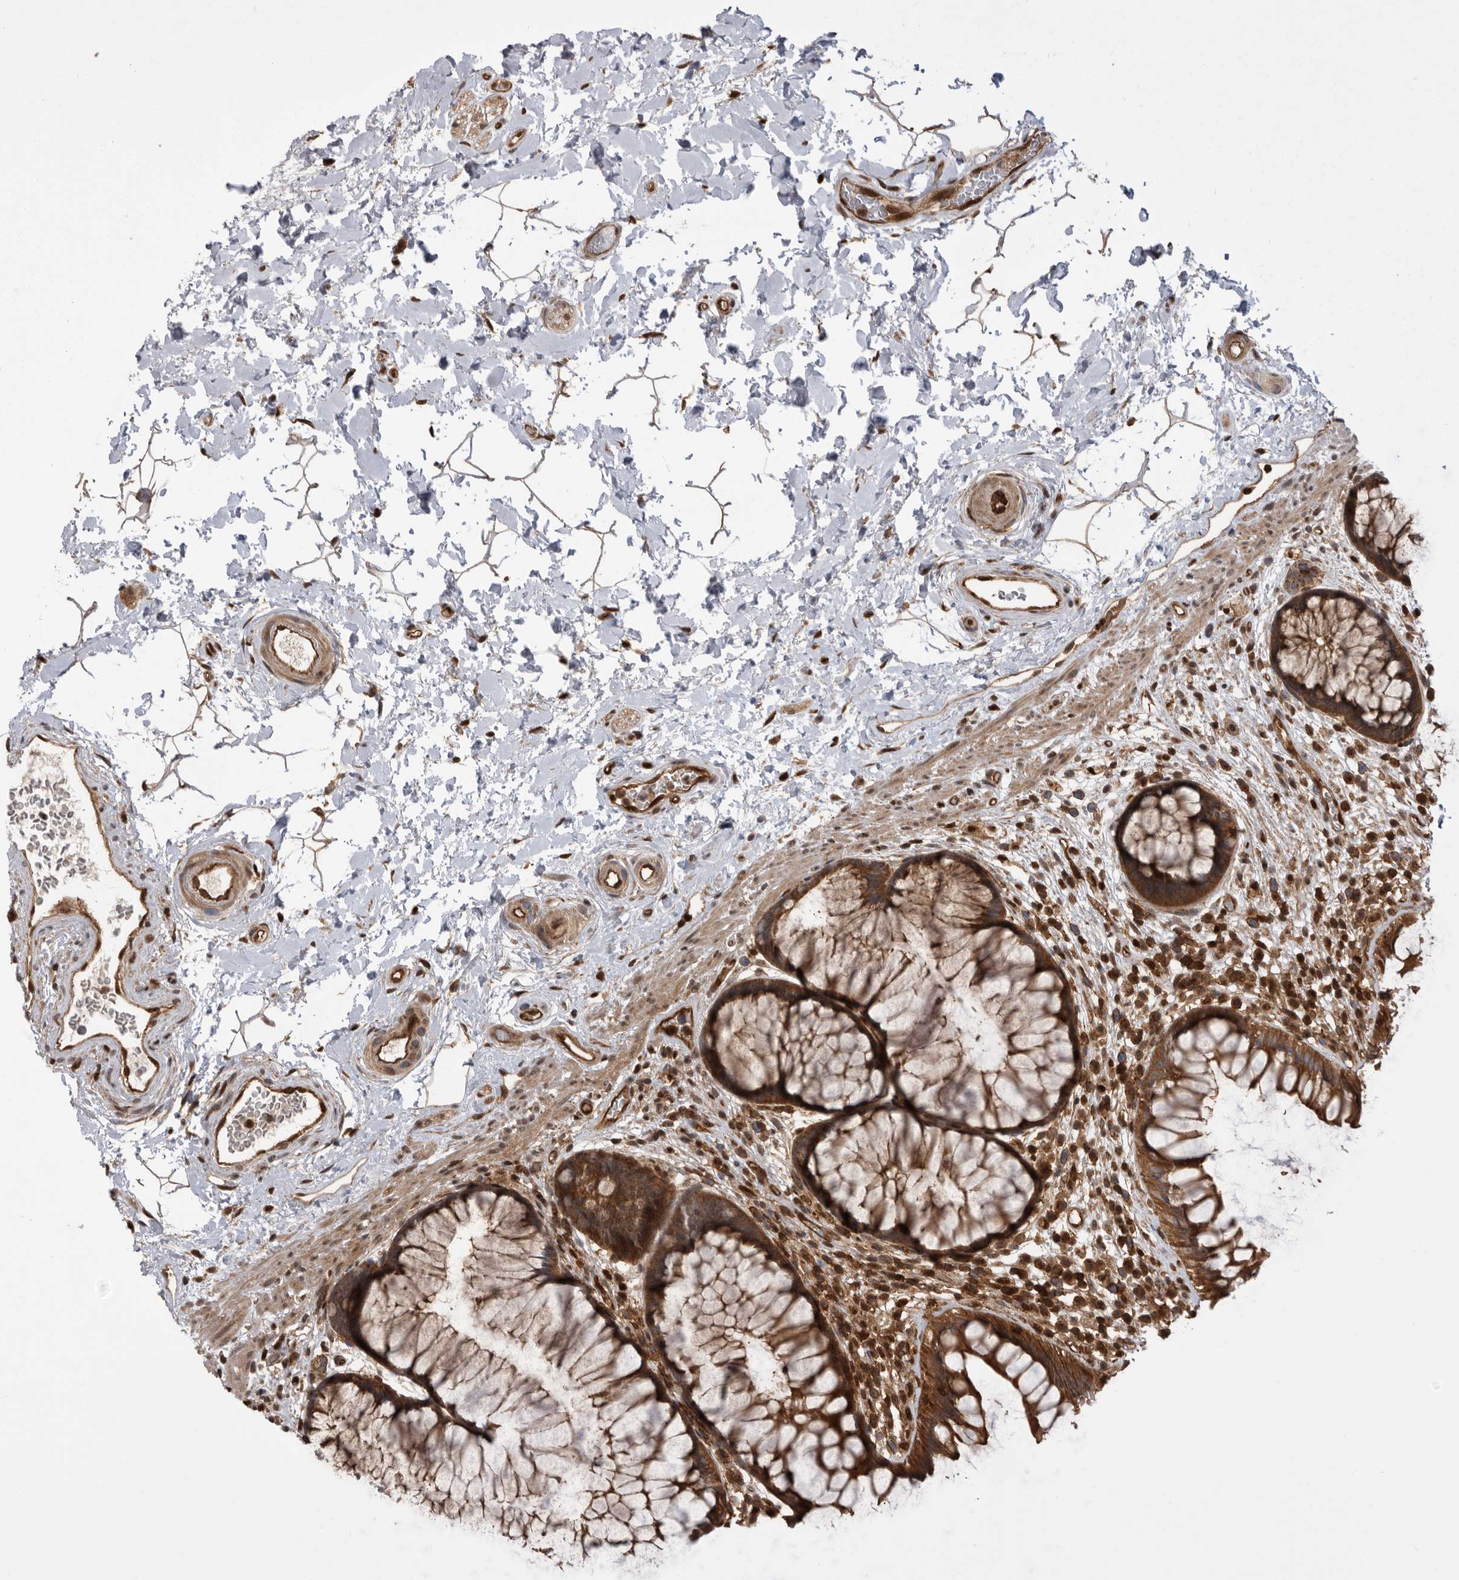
{"staining": {"intensity": "strong", "quantity": ">75%", "location": "cytoplasmic/membranous"}, "tissue": "rectum", "cell_type": "Glandular cells", "image_type": "normal", "snomed": [{"axis": "morphology", "description": "Normal tissue, NOS"}, {"axis": "topography", "description": "Rectum"}], "caption": "This histopathology image exhibits normal rectum stained with immunohistochemistry (IHC) to label a protein in brown. The cytoplasmic/membranous of glandular cells show strong positivity for the protein. Nuclei are counter-stained blue.", "gene": "DHDDS", "patient": {"sex": "male", "age": 51}}